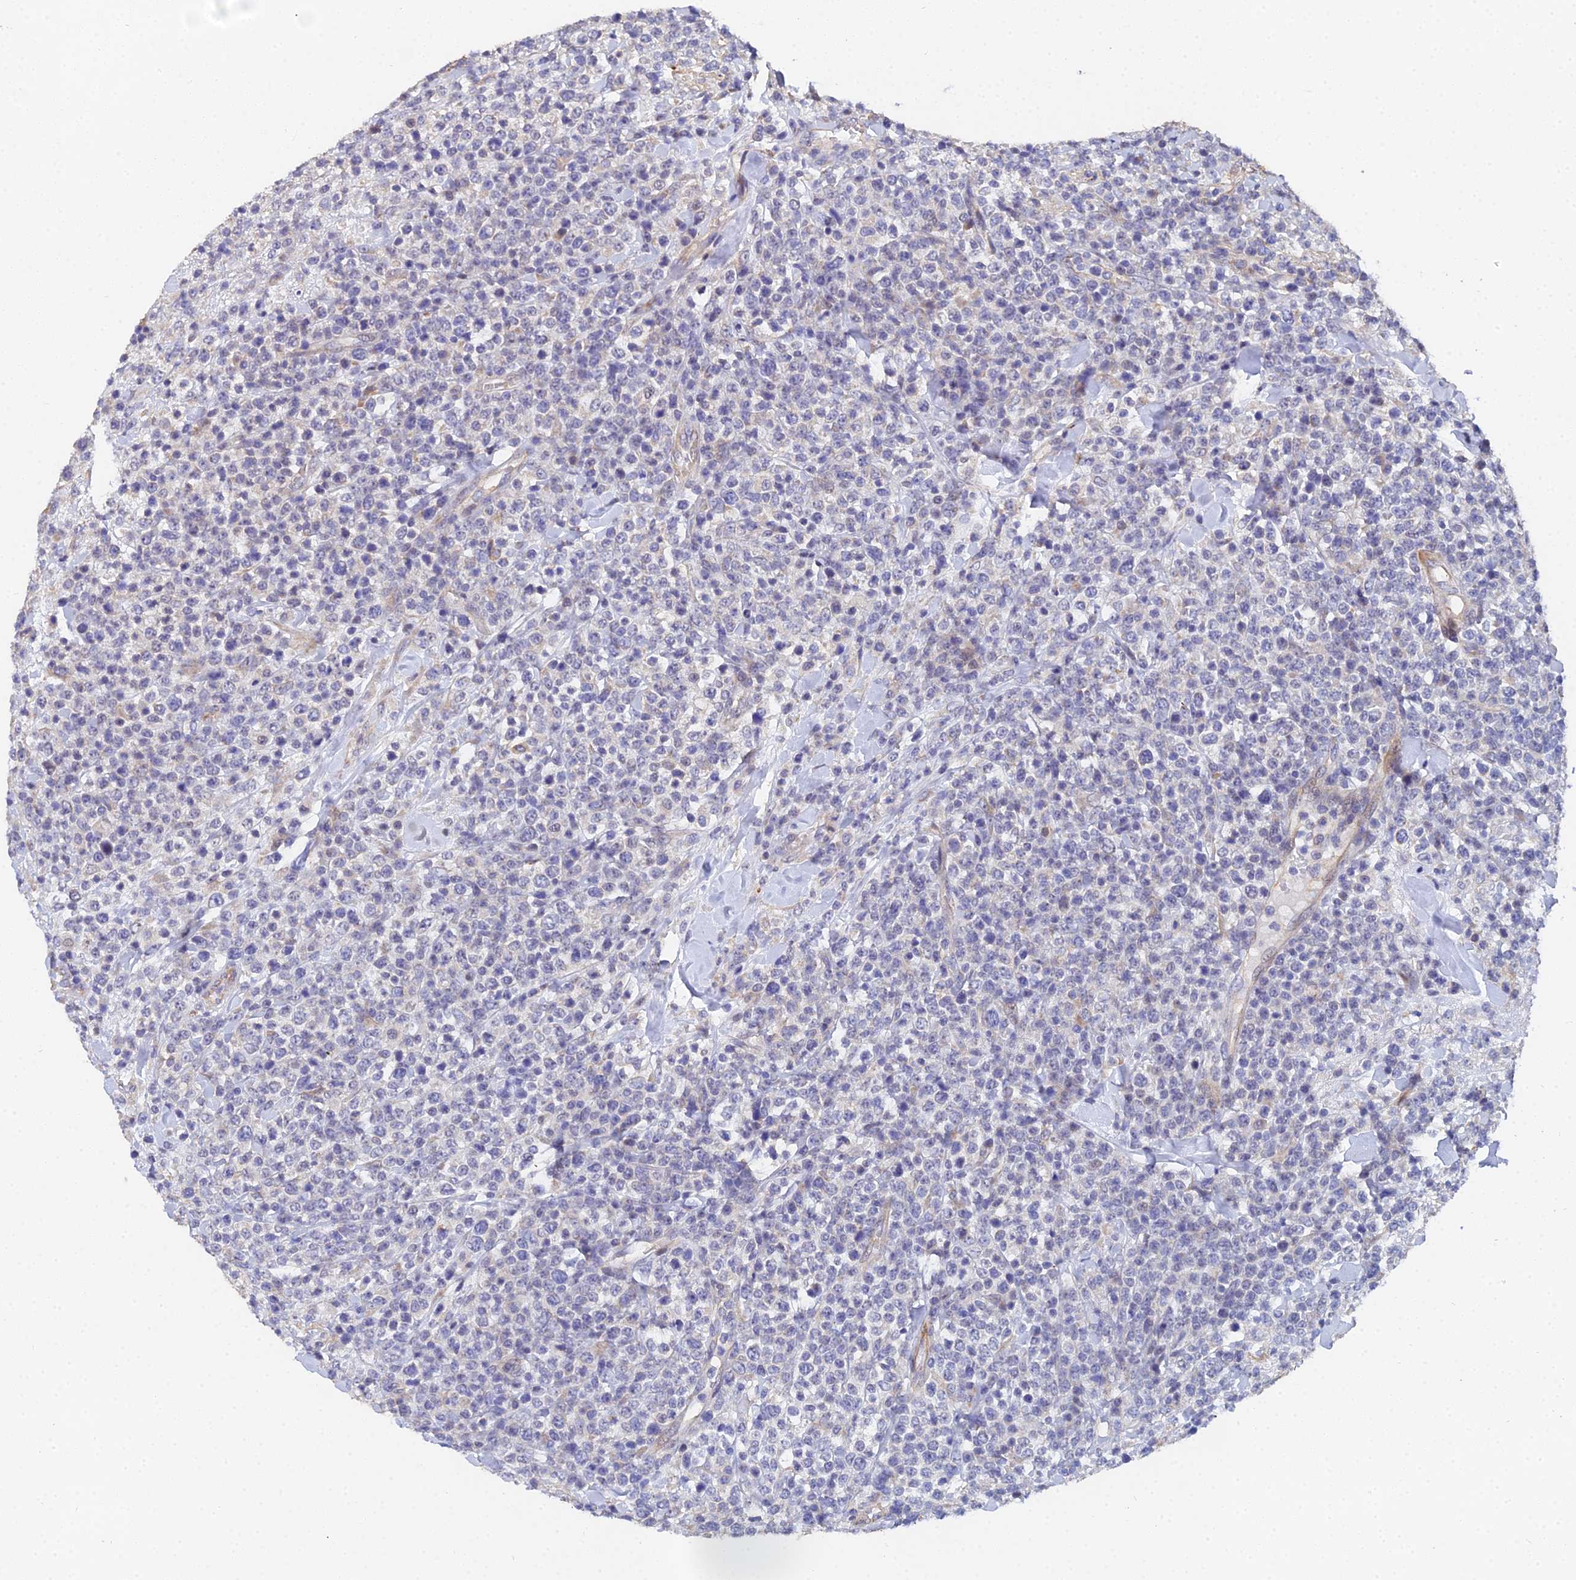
{"staining": {"intensity": "negative", "quantity": "none", "location": "none"}, "tissue": "lymphoma", "cell_type": "Tumor cells", "image_type": "cancer", "snomed": [{"axis": "morphology", "description": "Malignant lymphoma, non-Hodgkin's type, High grade"}, {"axis": "topography", "description": "Colon"}], "caption": "Human lymphoma stained for a protein using immunohistochemistry (IHC) exhibits no expression in tumor cells.", "gene": "ENSG00000268674", "patient": {"sex": "female", "age": 53}}